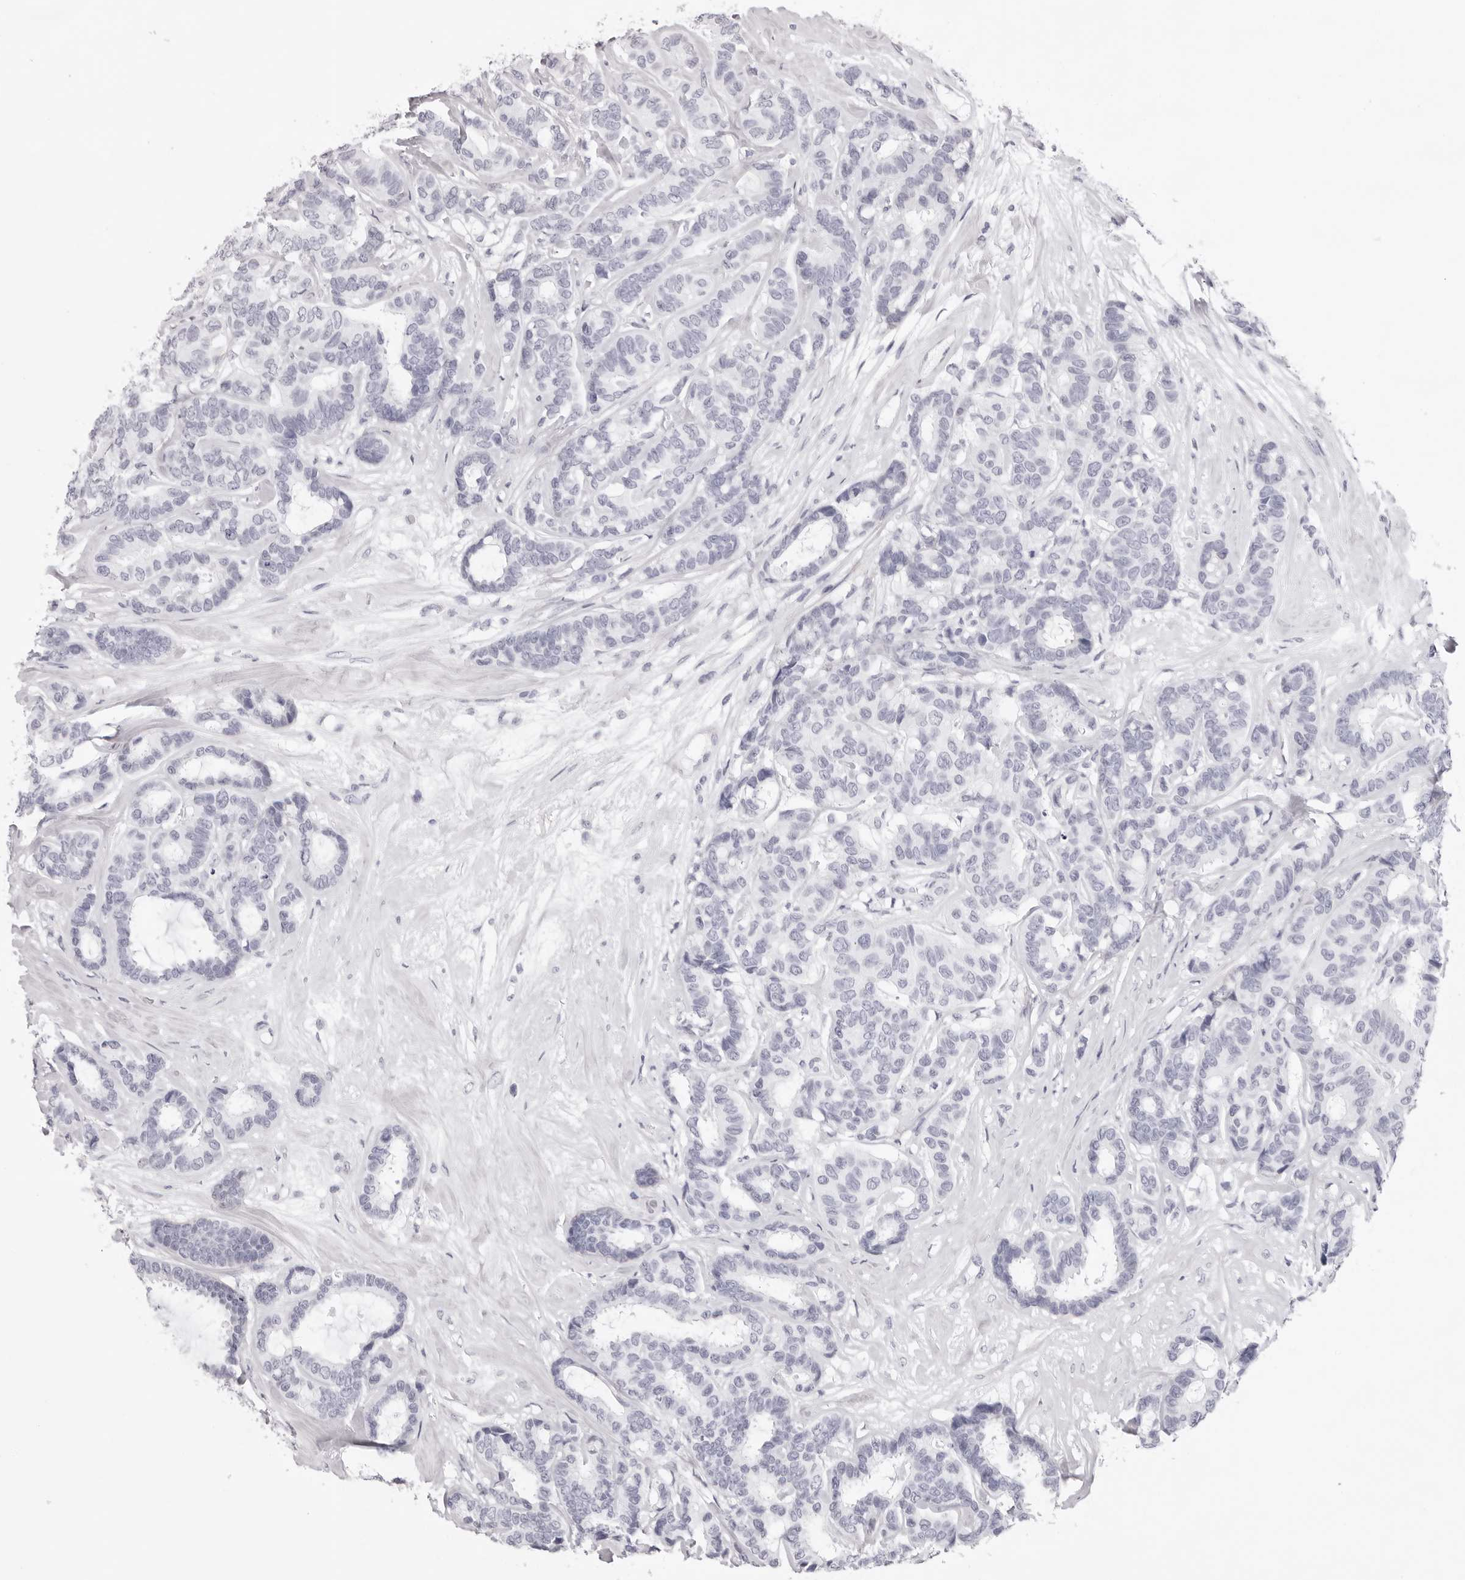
{"staining": {"intensity": "negative", "quantity": "none", "location": "none"}, "tissue": "breast cancer", "cell_type": "Tumor cells", "image_type": "cancer", "snomed": [{"axis": "morphology", "description": "Duct carcinoma"}, {"axis": "topography", "description": "Breast"}], "caption": "IHC of infiltrating ductal carcinoma (breast) exhibits no expression in tumor cells.", "gene": "SMIM2", "patient": {"sex": "female", "age": 87}}